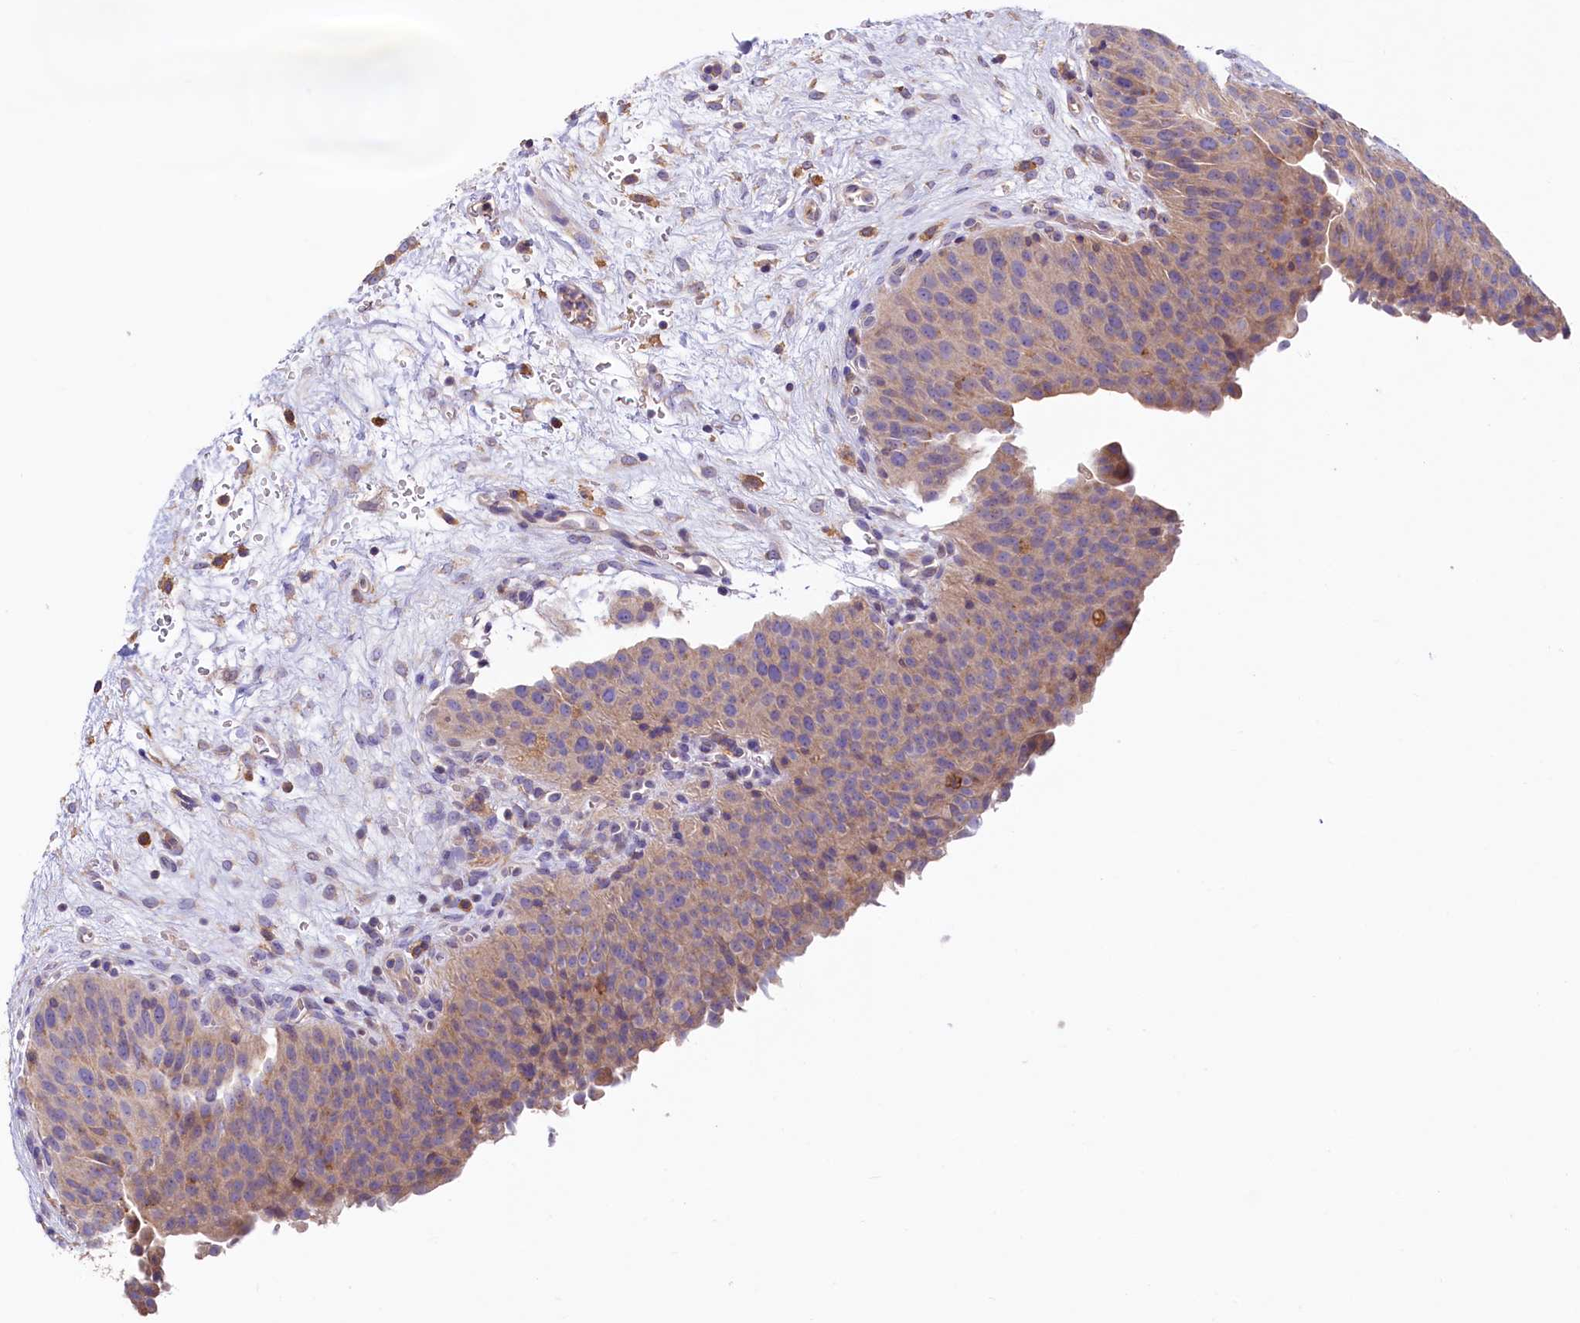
{"staining": {"intensity": "weak", "quantity": "25%-75%", "location": "cytoplasmic/membranous"}, "tissue": "urinary bladder", "cell_type": "Urothelial cells", "image_type": "normal", "snomed": [{"axis": "morphology", "description": "Normal tissue, NOS"}, {"axis": "morphology", "description": "Dysplasia, NOS"}, {"axis": "topography", "description": "Urinary bladder"}], "caption": "An image showing weak cytoplasmic/membranous staining in approximately 25%-75% of urothelial cells in normal urinary bladder, as visualized by brown immunohistochemical staining.", "gene": "HPS6", "patient": {"sex": "male", "age": 35}}